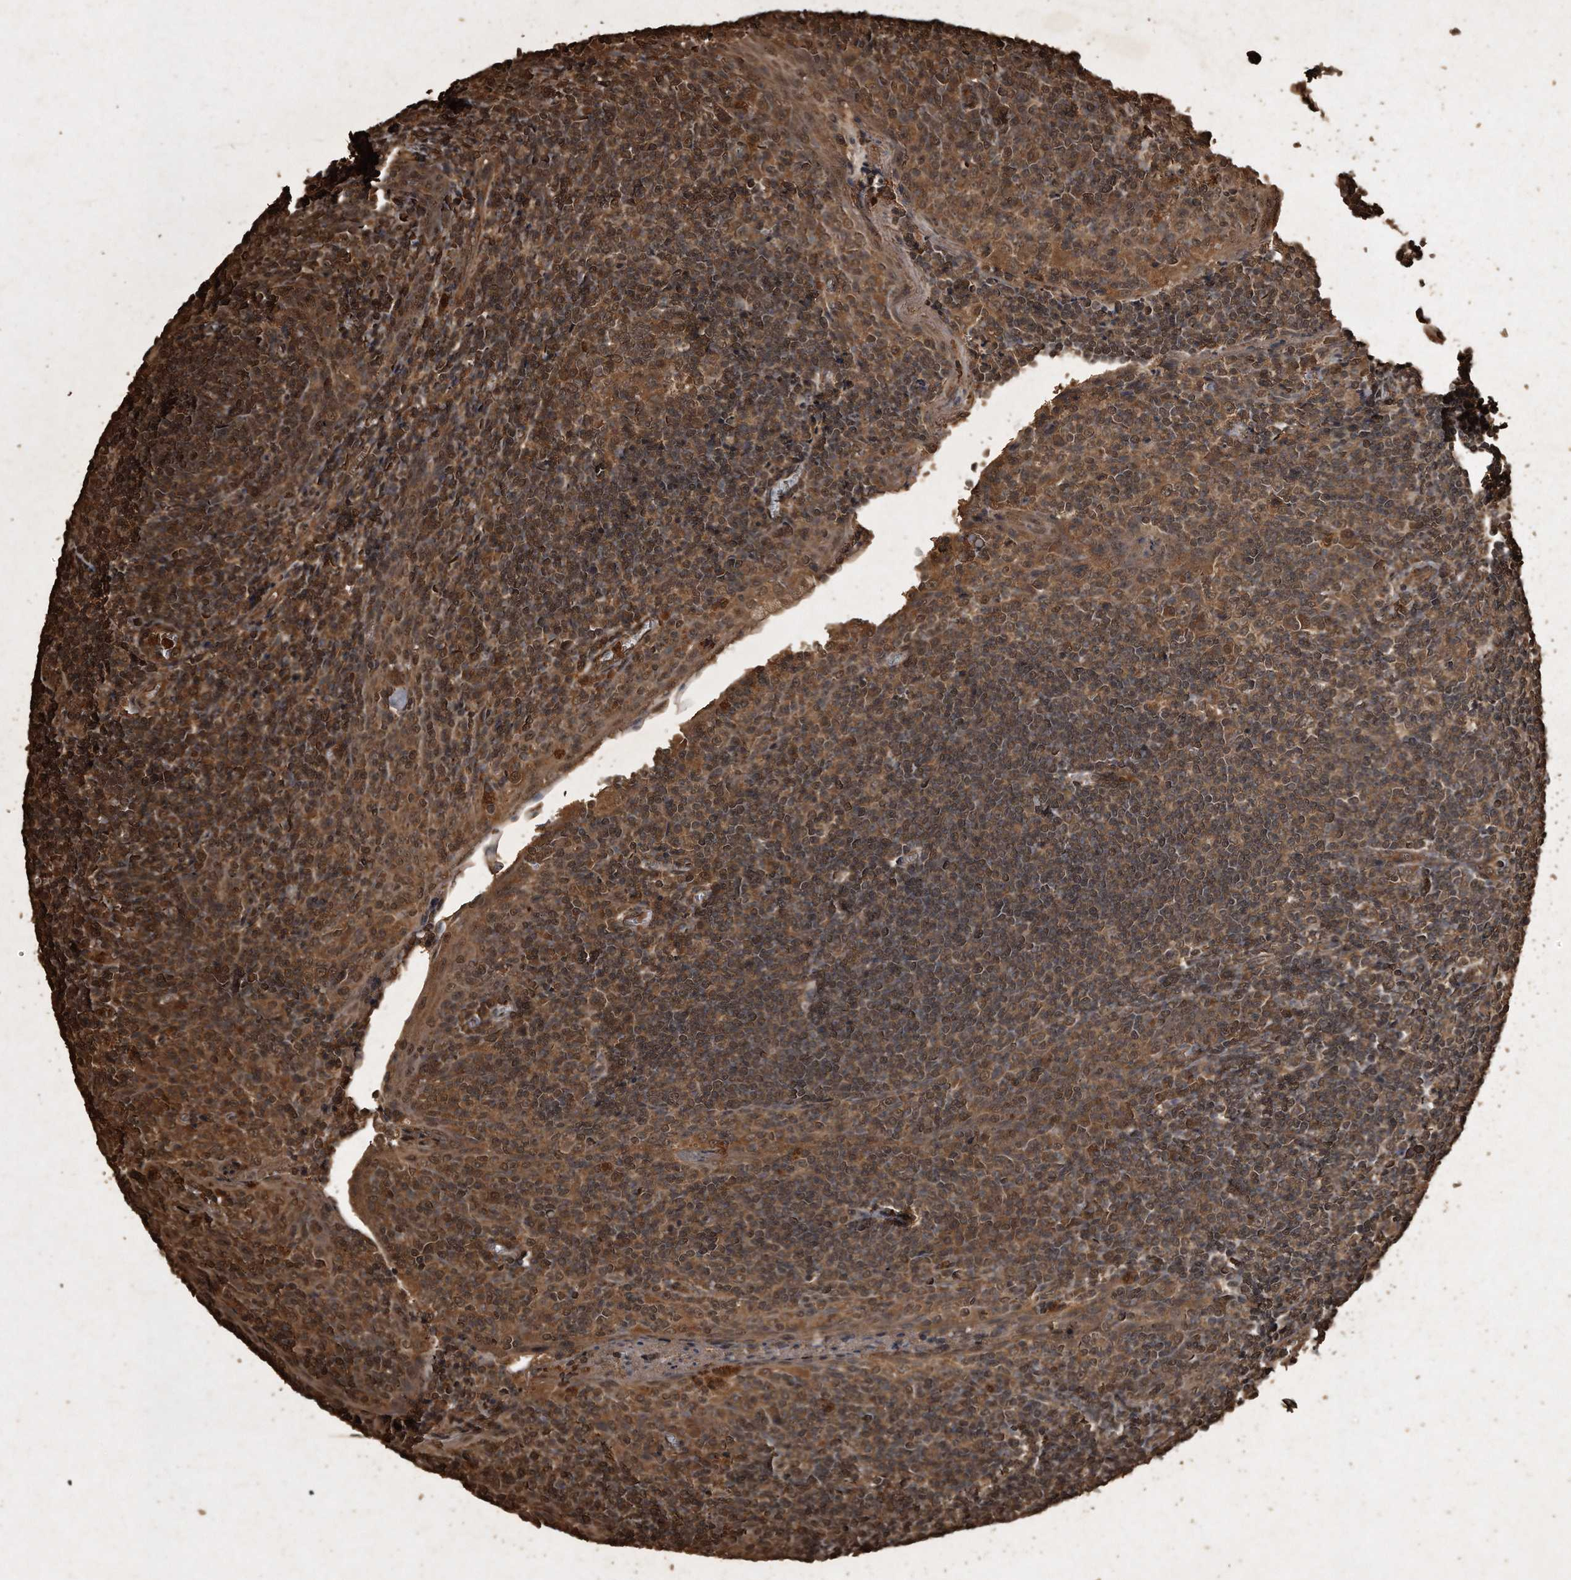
{"staining": {"intensity": "moderate", "quantity": ">75%", "location": "cytoplasmic/membranous,nuclear"}, "tissue": "tonsil", "cell_type": "Germinal center cells", "image_type": "normal", "snomed": [{"axis": "morphology", "description": "Normal tissue, NOS"}, {"axis": "topography", "description": "Tonsil"}], "caption": "DAB immunohistochemical staining of normal tonsil reveals moderate cytoplasmic/membranous,nuclear protein positivity in about >75% of germinal center cells. (DAB (3,3'-diaminobenzidine) = brown stain, brightfield microscopy at high magnification).", "gene": "CFLAR", "patient": {"sex": "male", "age": 27}}